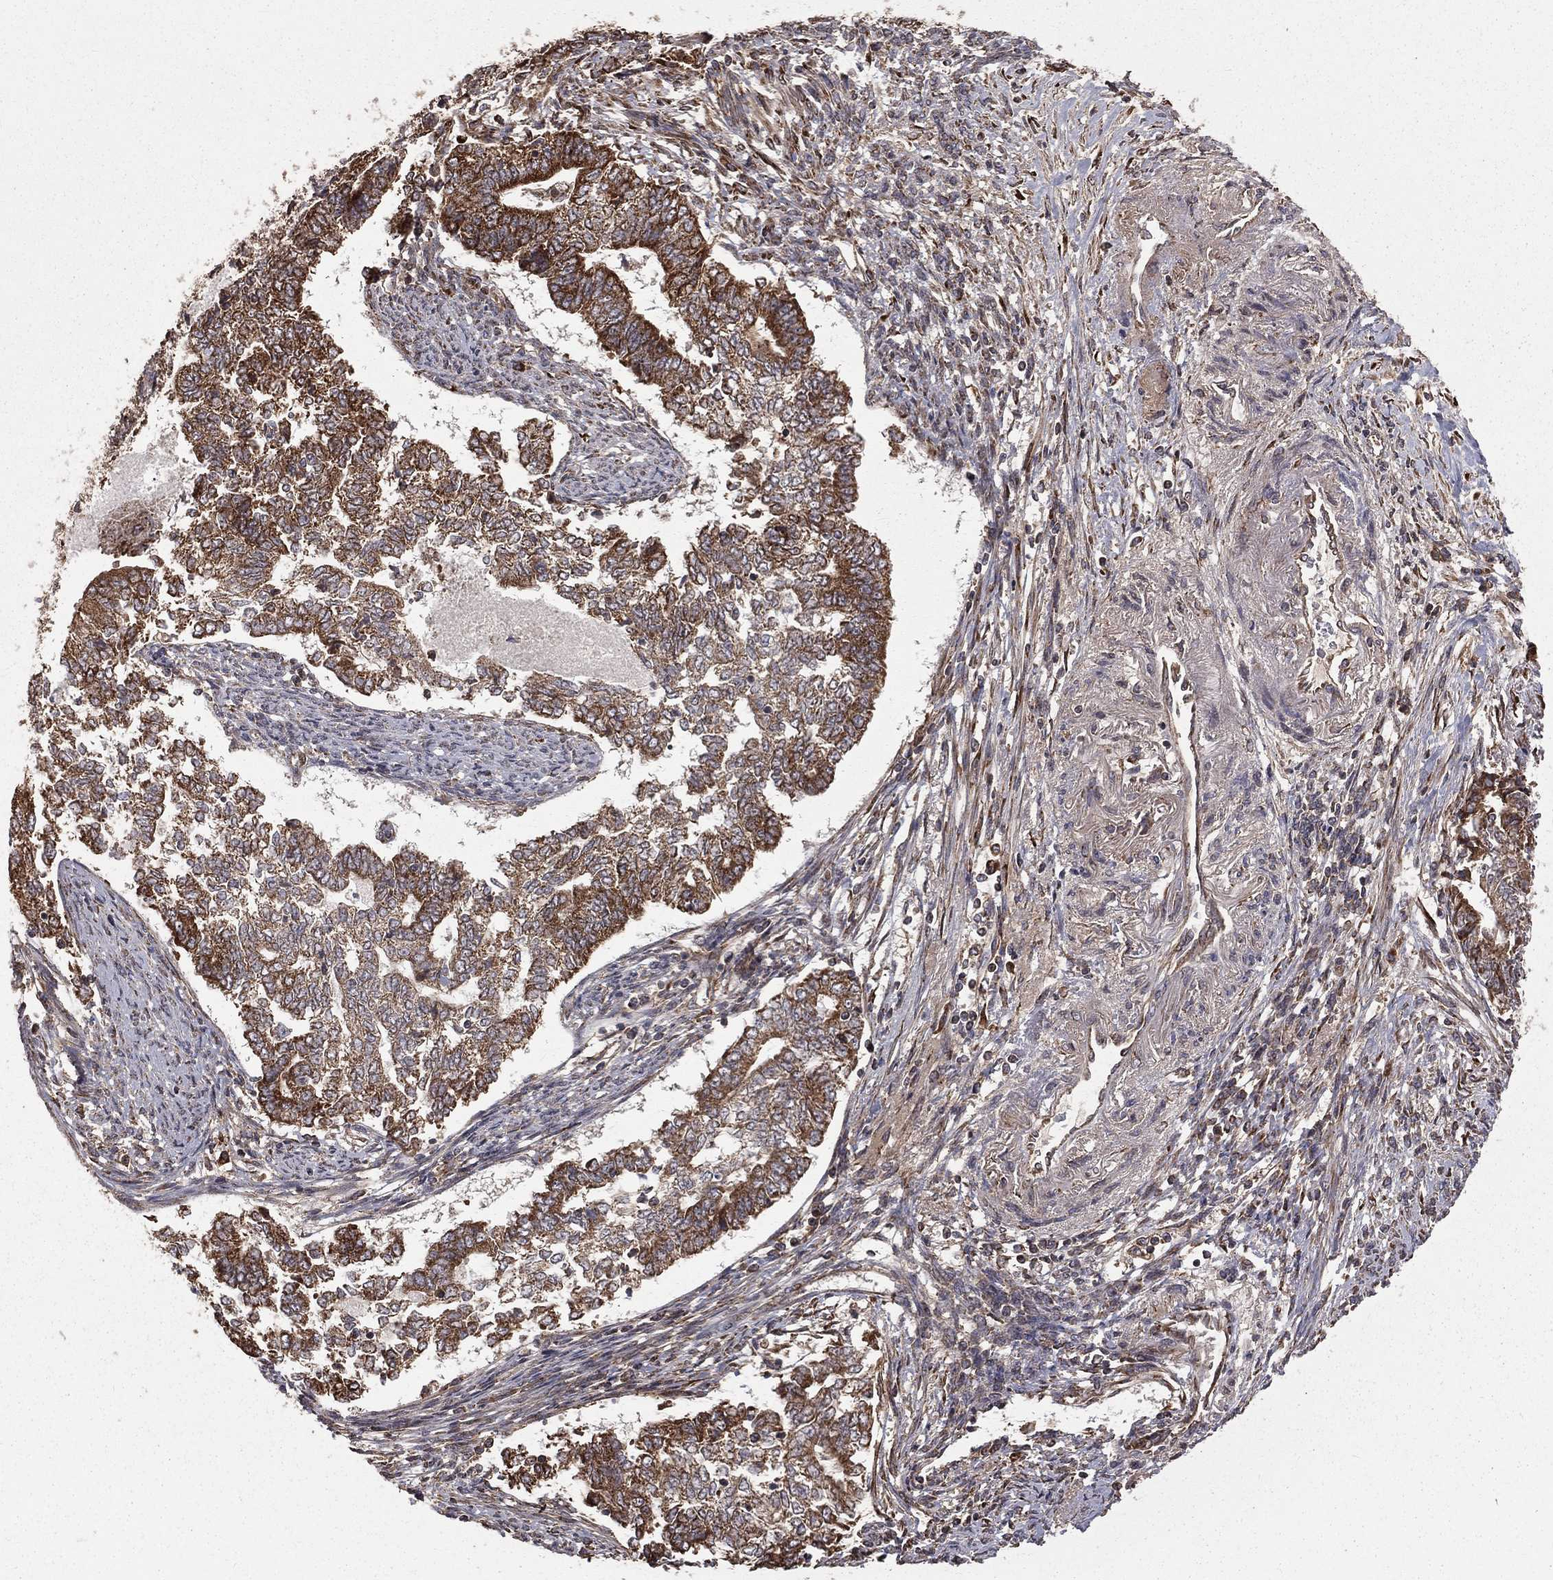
{"staining": {"intensity": "strong", "quantity": ">75%", "location": "cytoplasmic/membranous"}, "tissue": "endometrial cancer", "cell_type": "Tumor cells", "image_type": "cancer", "snomed": [{"axis": "morphology", "description": "Adenocarcinoma, NOS"}, {"axis": "topography", "description": "Endometrium"}], "caption": "Immunohistochemistry (DAB) staining of human endometrial adenocarcinoma reveals strong cytoplasmic/membranous protein positivity in about >75% of tumor cells.", "gene": "OLFML1", "patient": {"sex": "female", "age": 65}}